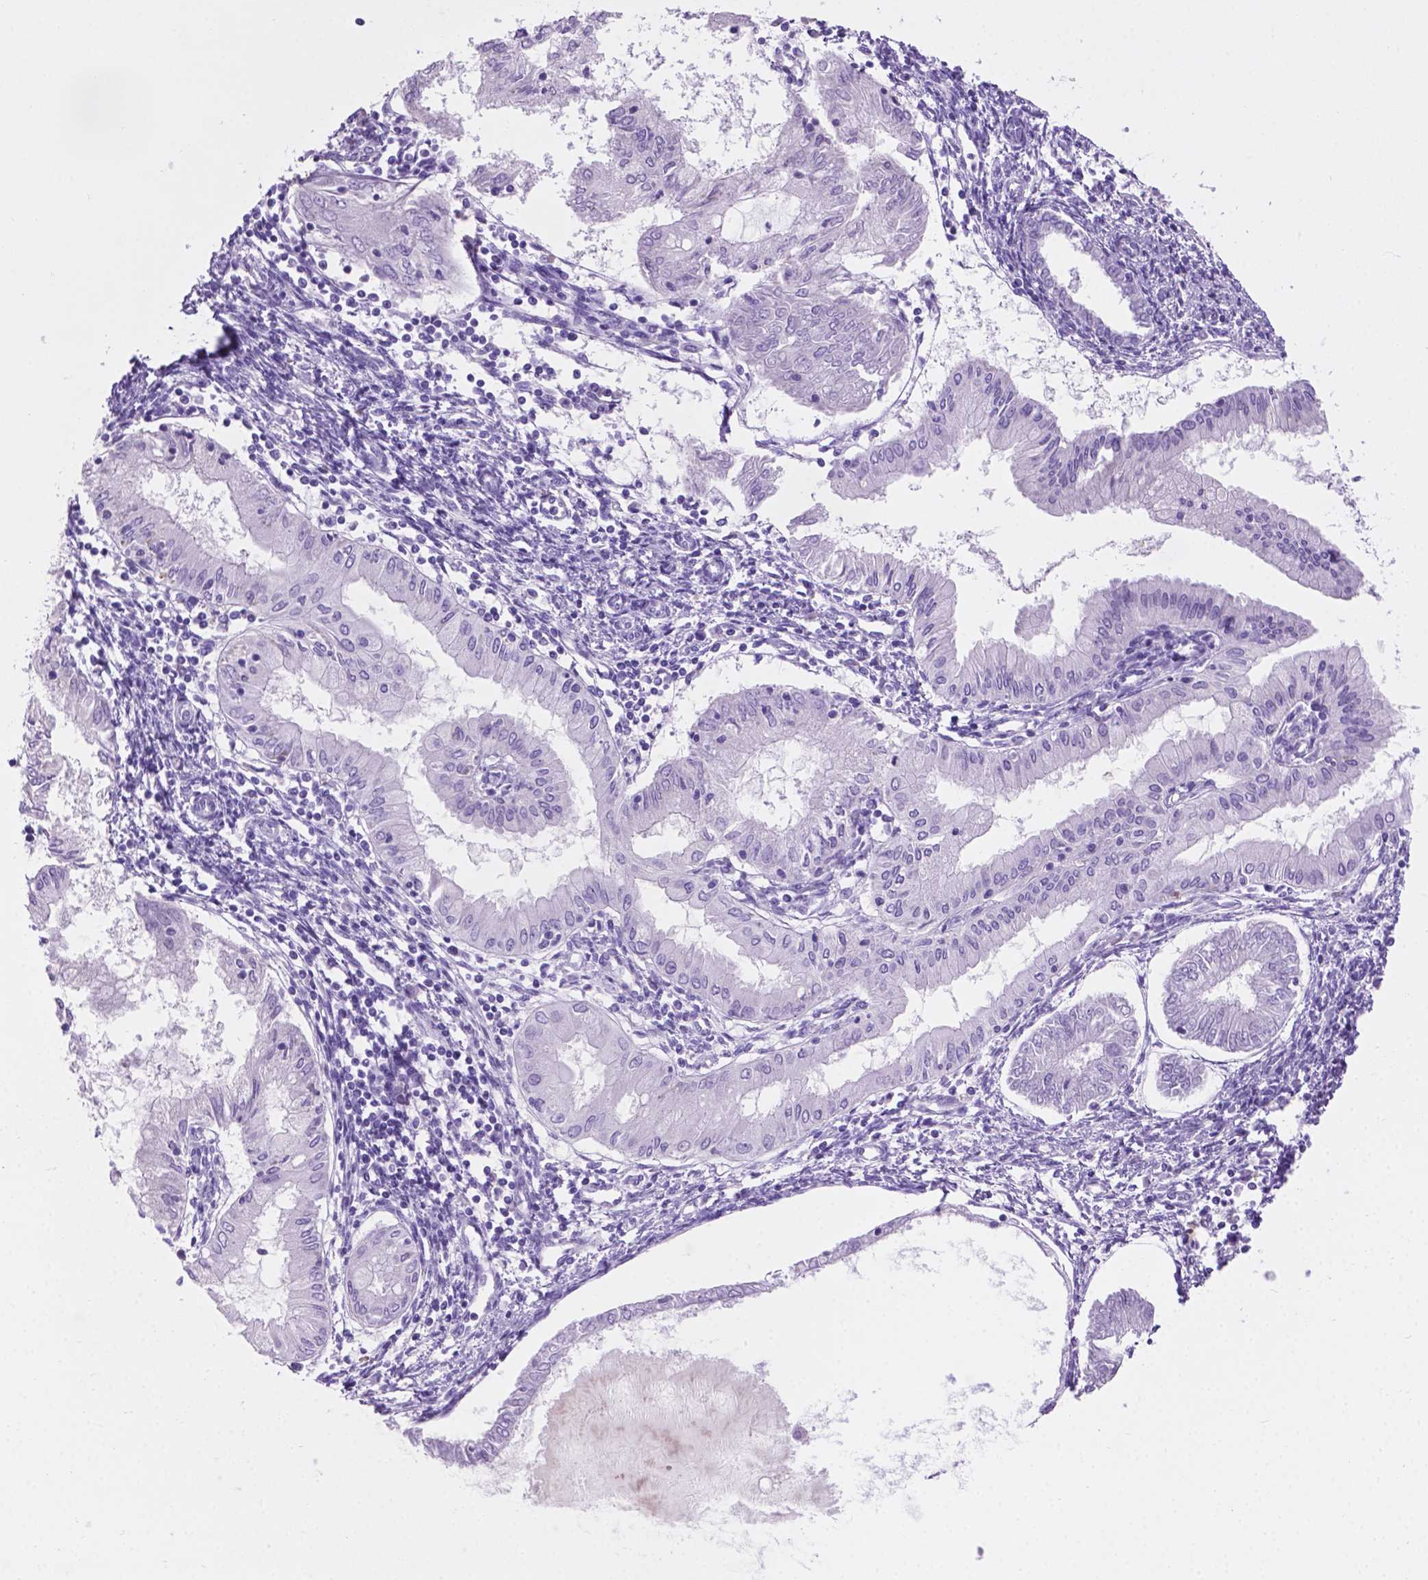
{"staining": {"intensity": "negative", "quantity": "none", "location": "none"}, "tissue": "endometrial cancer", "cell_type": "Tumor cells", "image_type": "cancer", "snomed": [{"axis": "morphology", "description": "Adenocarcinoma, NOS"}, {"axis": "topography", "description": "Endometrium"}], "caption": "The IHC micrograph has no significant expression in tumor cells of endometrial cancer (adenocarcinoma) tissue.", "gene": "GRIN2B", "patient": {"sex": "female", "age": 68}}